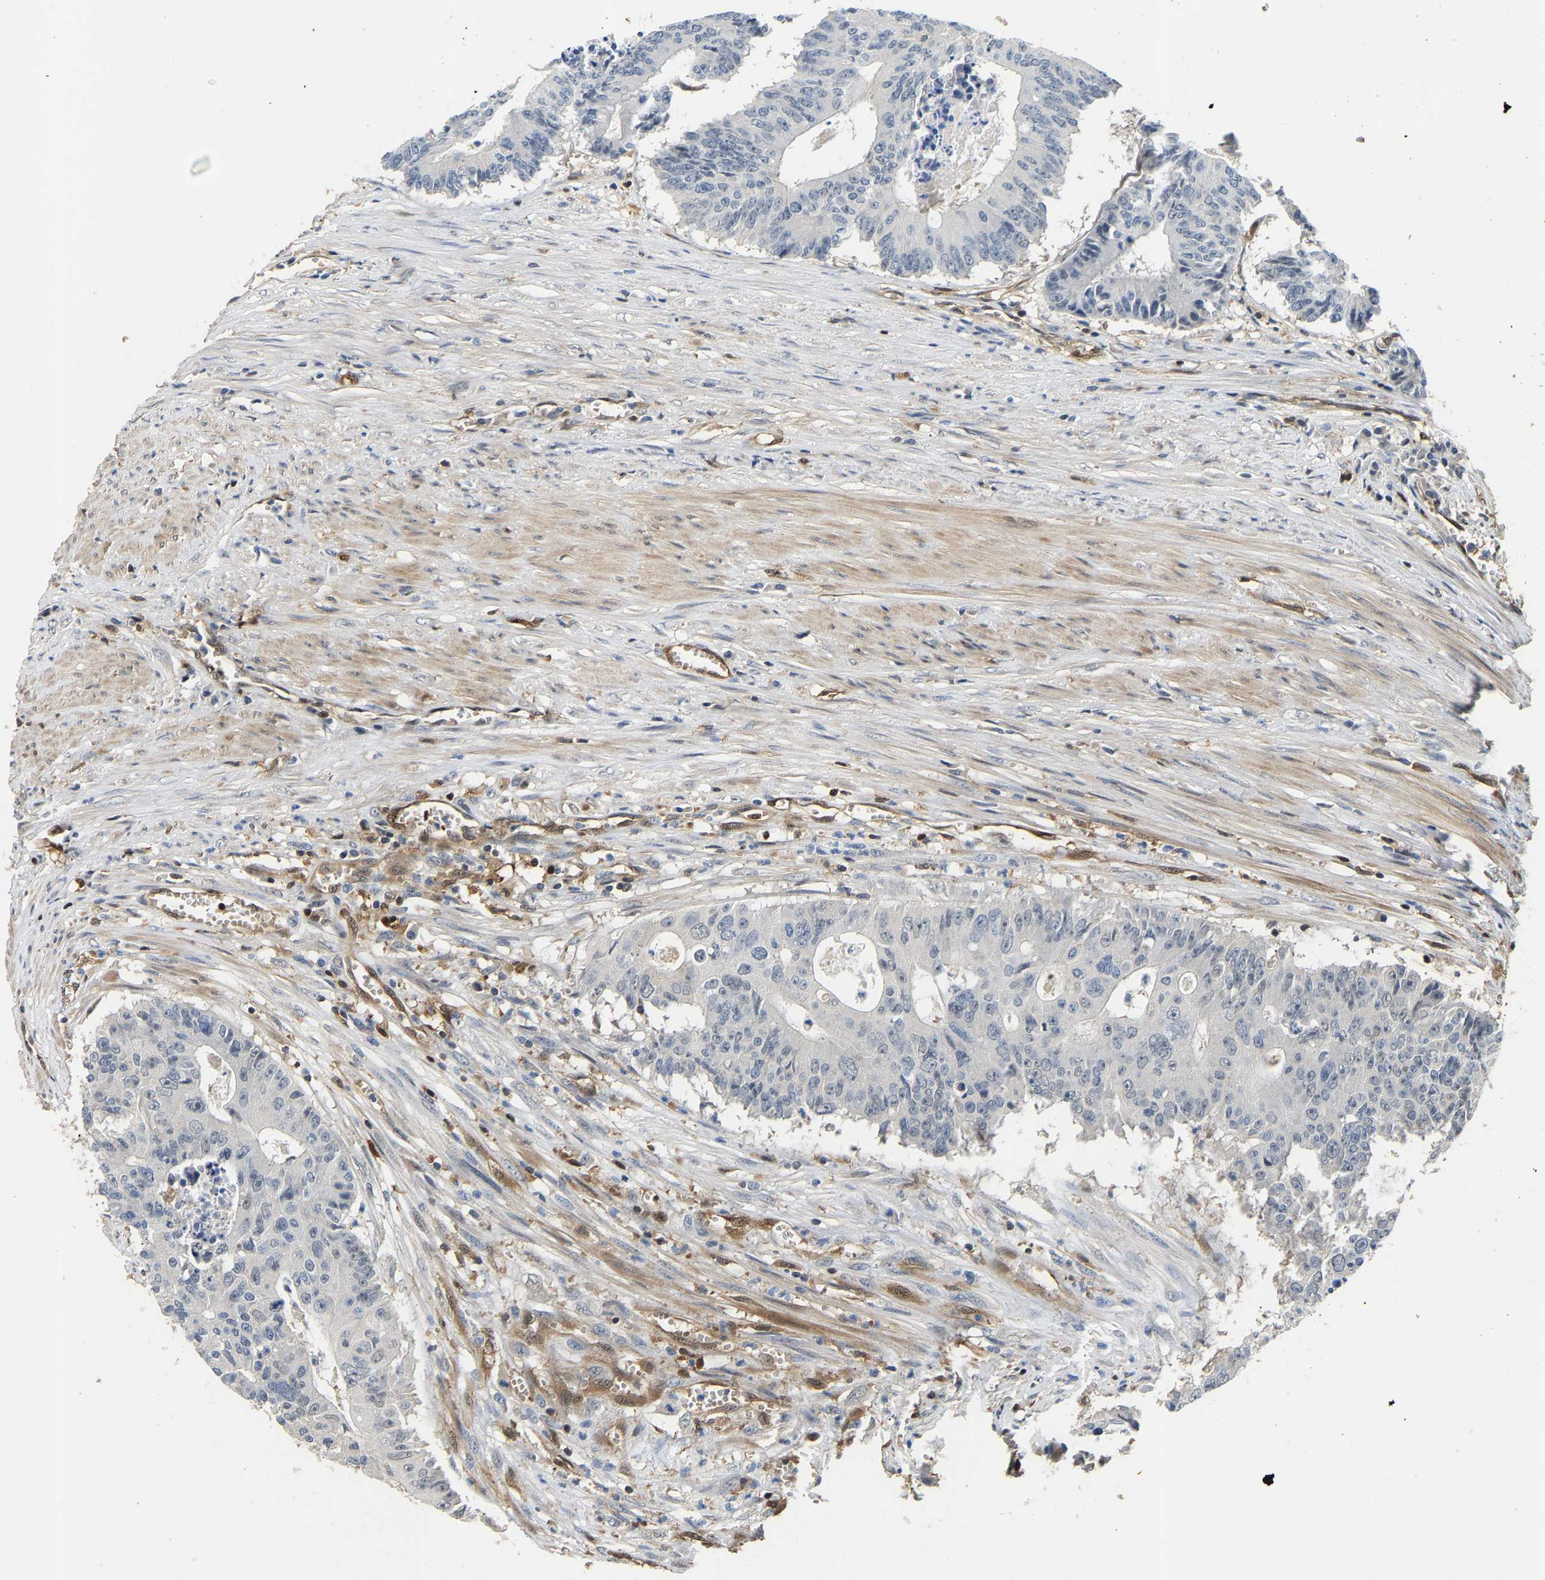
{"staining": {"intensity": "negative", "quantity": "none", "location": "none"}, "tissue": "colorectal cancer", "cell_type": "Tumor cells", "image_type": "cancer", "snomed": [{"axis": "morphology", "description": "Adenocarcinoma, NOS"}, {"axis": "topography", "description": "Colon"}], "caption": "Immunohistochemistry (IHC) photomicrograph of colorectal cancer (adenocarcinoma) stained for a protein (brown), which displays no expression in tumor cells.", "gene": "GIMAP7", "patient": {"sex": "male", "age": 87}}